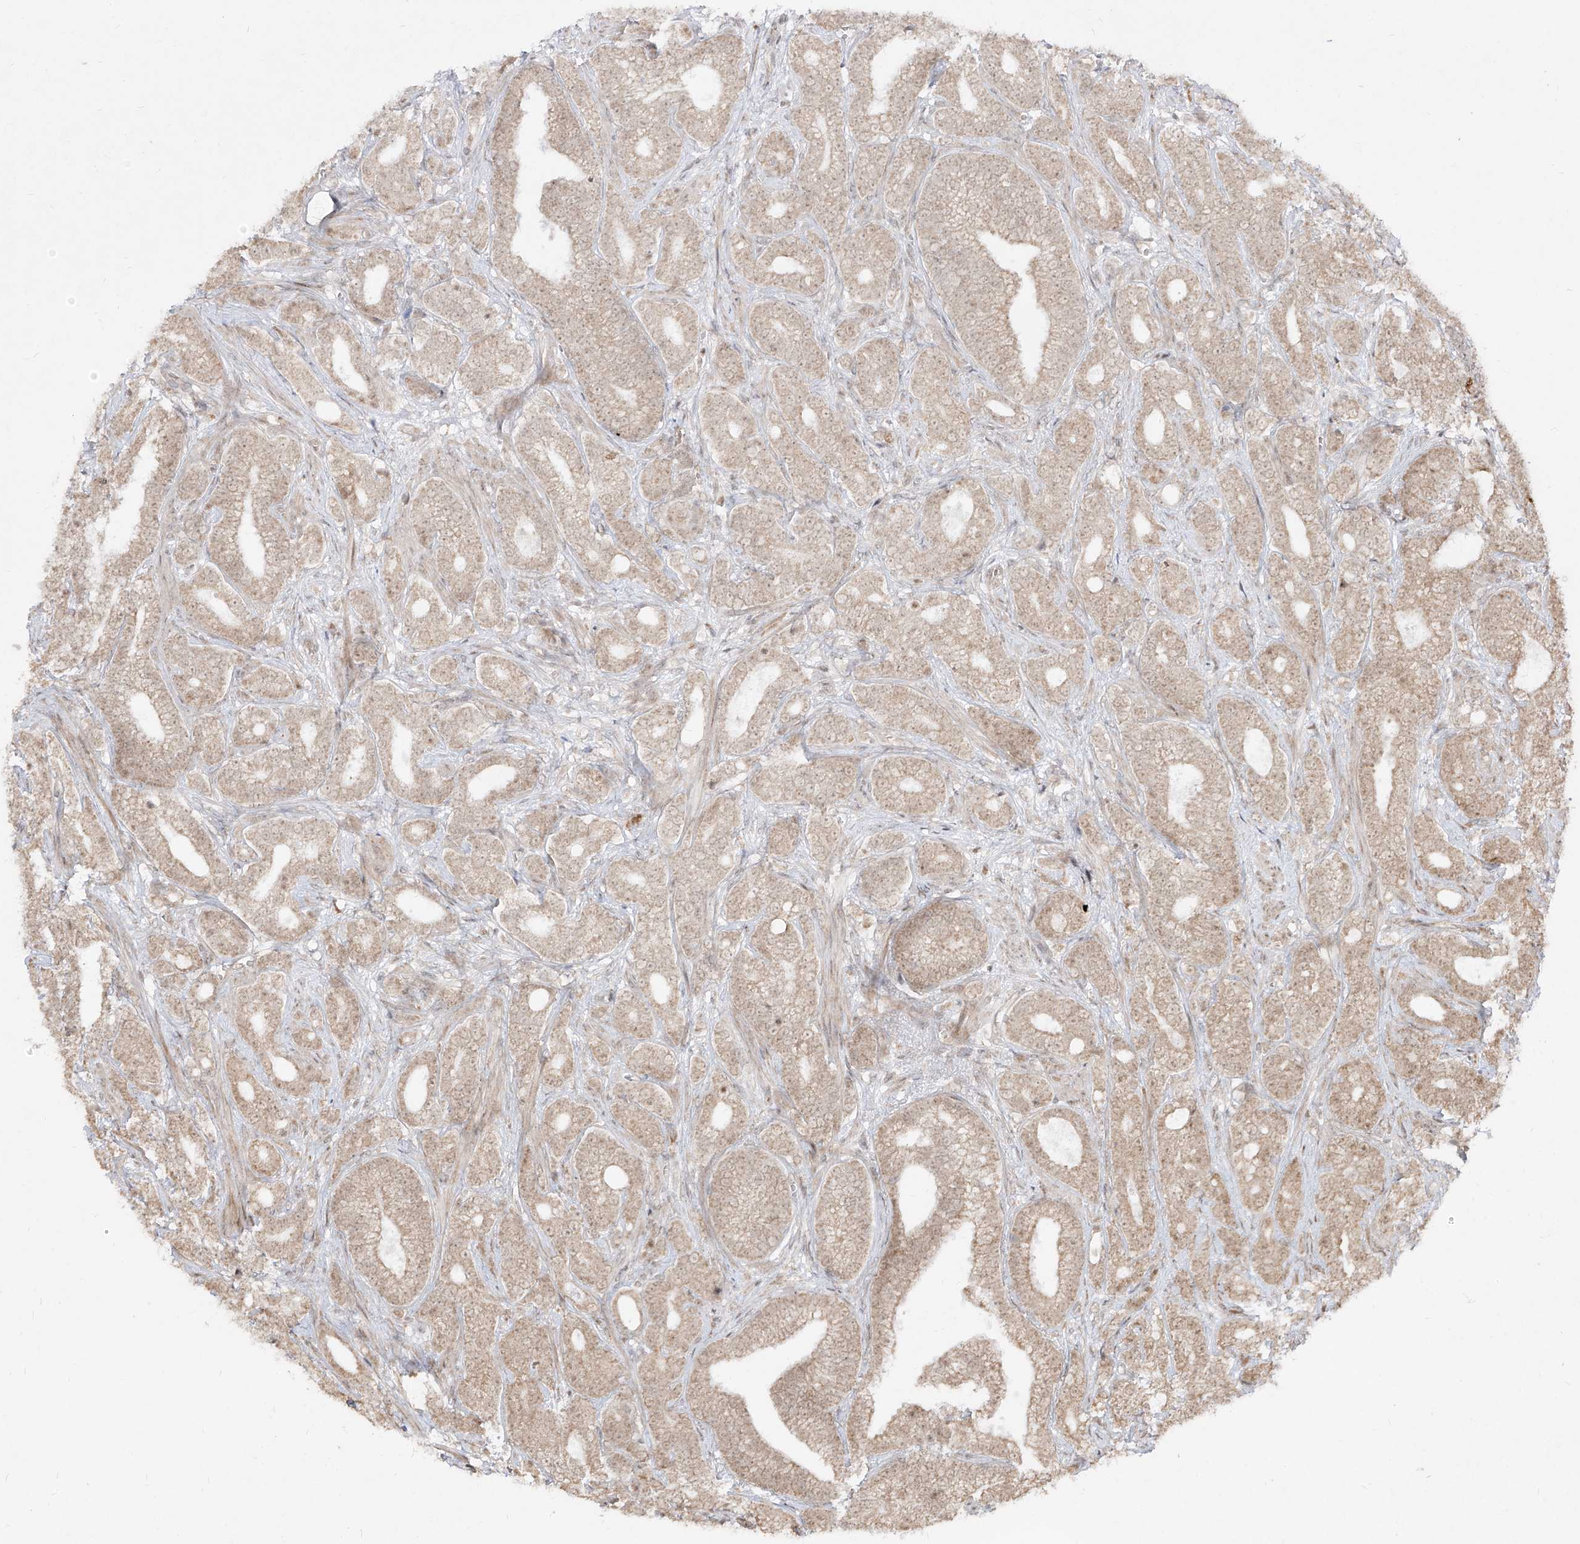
{"staining": {"intensity": "weak", "quantity": "25%-75%", "location": "cytoplasmic/membranous,nuclear"}, "tissue": "prostate cancer", "cell_type": "Tumor cells", "image_type": "cancer", "snomed": [{"axis": "morphology", "description": "Adenocarcinoma, High grade"}, {"axis": "topography", "description": "Prostate and seminal vesicle, NOS"}], "caption": "Prostate adenocarcinoma (high-grade) tissue reveals weak cytoplasmic/membranous and nuclear staining in approximately 25%-75% of tumor cells, visualized by immunohistochemistry.", "gene": "SNRNP27", "patient": {"sex": "male", "age": 67}}